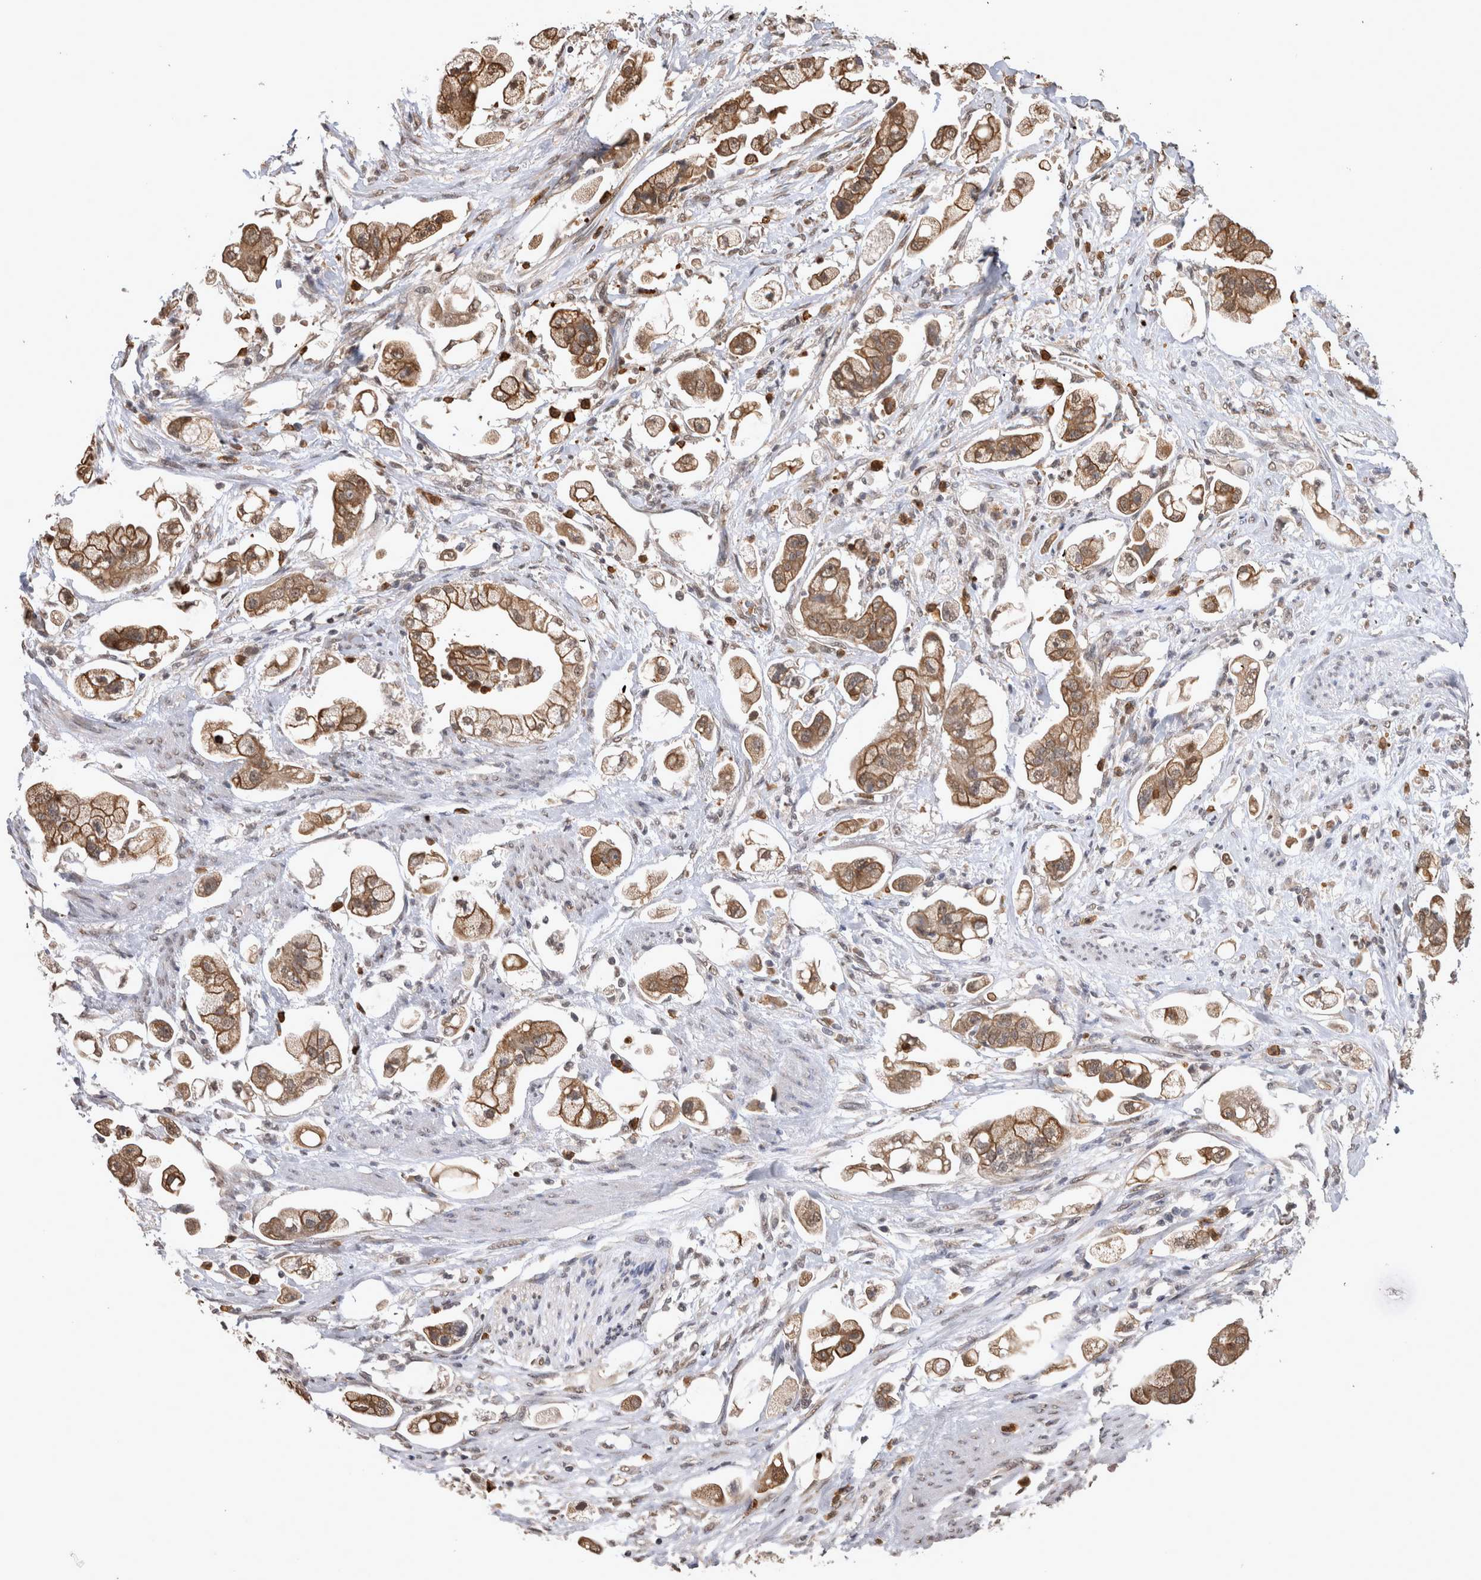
{"staining": {"intensity": "moderate", "quantity": ">75%", "location": "cytoplasmic/membranous"}, "tissue": "stomach cancer", "cell_type": "Tumor cells", "image_type": "cancer", "snomed": [{"axis": "morphology", "description": "Adenocarcinoma, NOS"}, {"axis": "topography", "description": "Stomach"}], "caption": "Stomach cancer (adenocarcinoma) stained for a protein displays moderate cytoplasmic/membranous positivity in tumor cells. (brown staining indicates protein expression, while blue staining denotes nuclei).", "gene": "PAK4", "patient": {"sex": "male", "age": 62}}